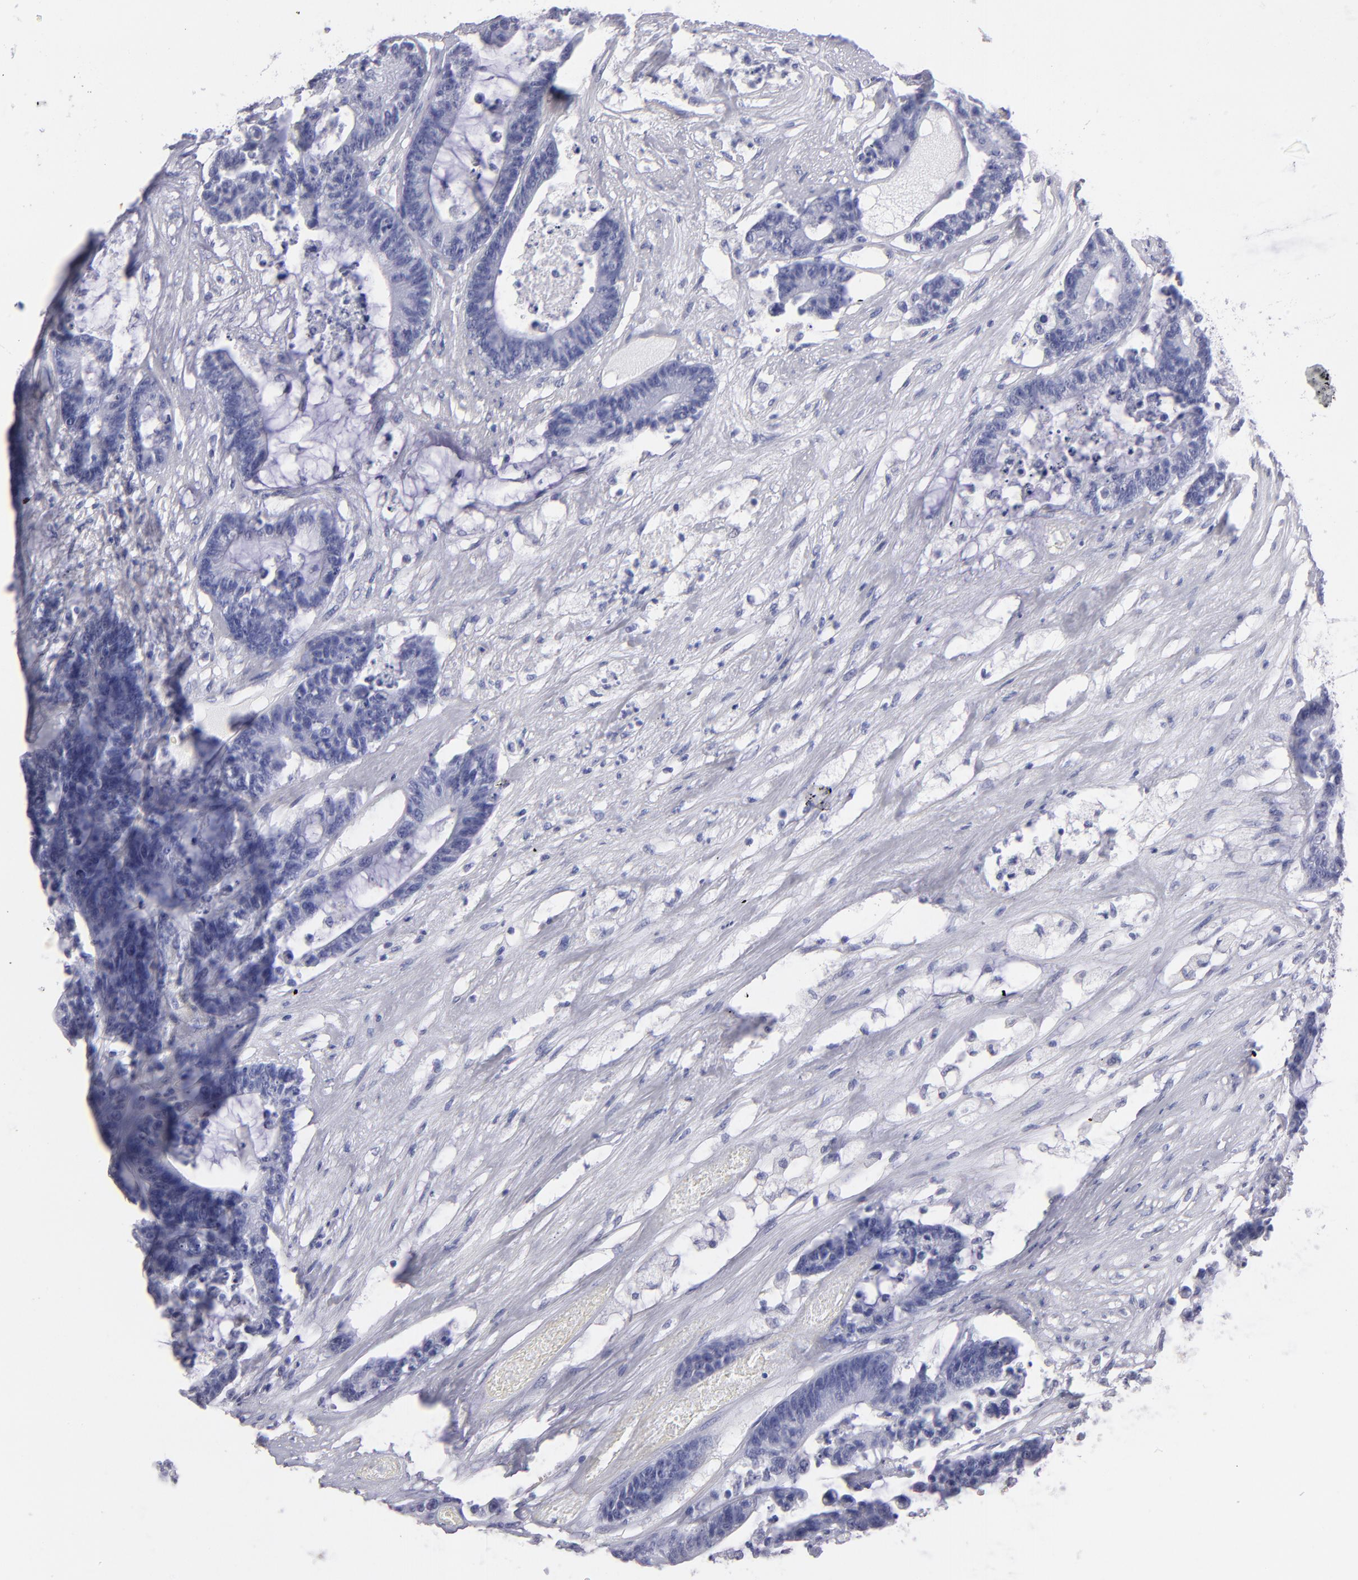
{"staining": {"intensity": "negative", "quantity": "none", "location": "none"}, "tissue": "colorectal cancer", "cell_type": "Tumor cells", "image_type": "cancer", "snomed": [{"axis": "morphology", "description": "Adenocarcinoma, NOS"}, {"axis": "topography", "description": "Colon"}], "caption": "The micrograph reveals no significant expression in tumor cells of colorectal cancer. Brightfield microscopy of IHC stained with DAB (brown) and hematoxylin (blue), captured at high magnification.", "gene": "MB", "patient": {"sex": "female", "age": 84}}